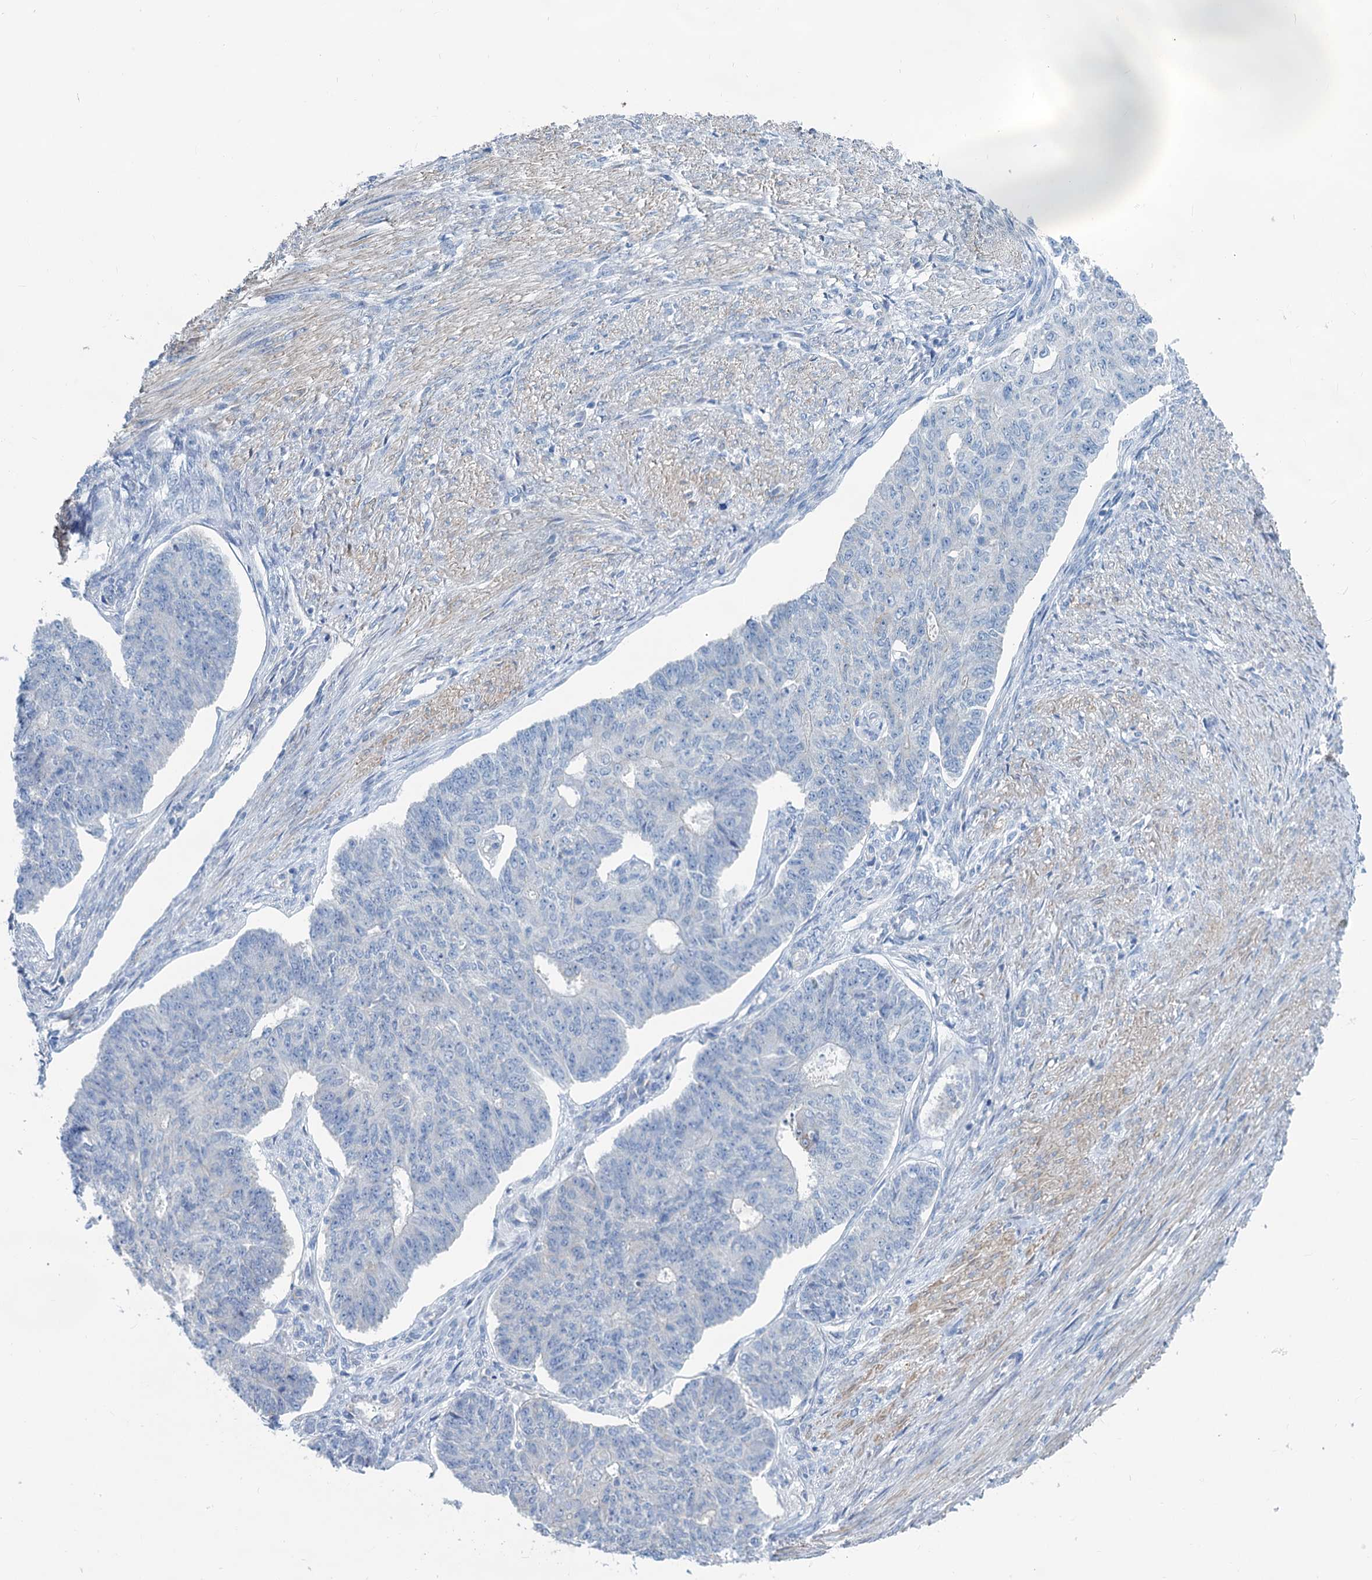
{"staining": {"intensity": "negative", "quantity": "none", "location": "none"}, "tissue": "endometrial cancer", "cell_type": "Tumor cells", "image_type": "cancer", "snomed": [{"axis": "morphology", "description": "Adenocarcinoma, NOS"}, {"axis": "topography", "description": "Endometrium"}], "caption": "The micrograph demonstrates no significant staining in tumor cells of adenocarcinoma (endometrial).", "gene": "SLC1A3", "patient": {"sex": "female", "age": 32}}